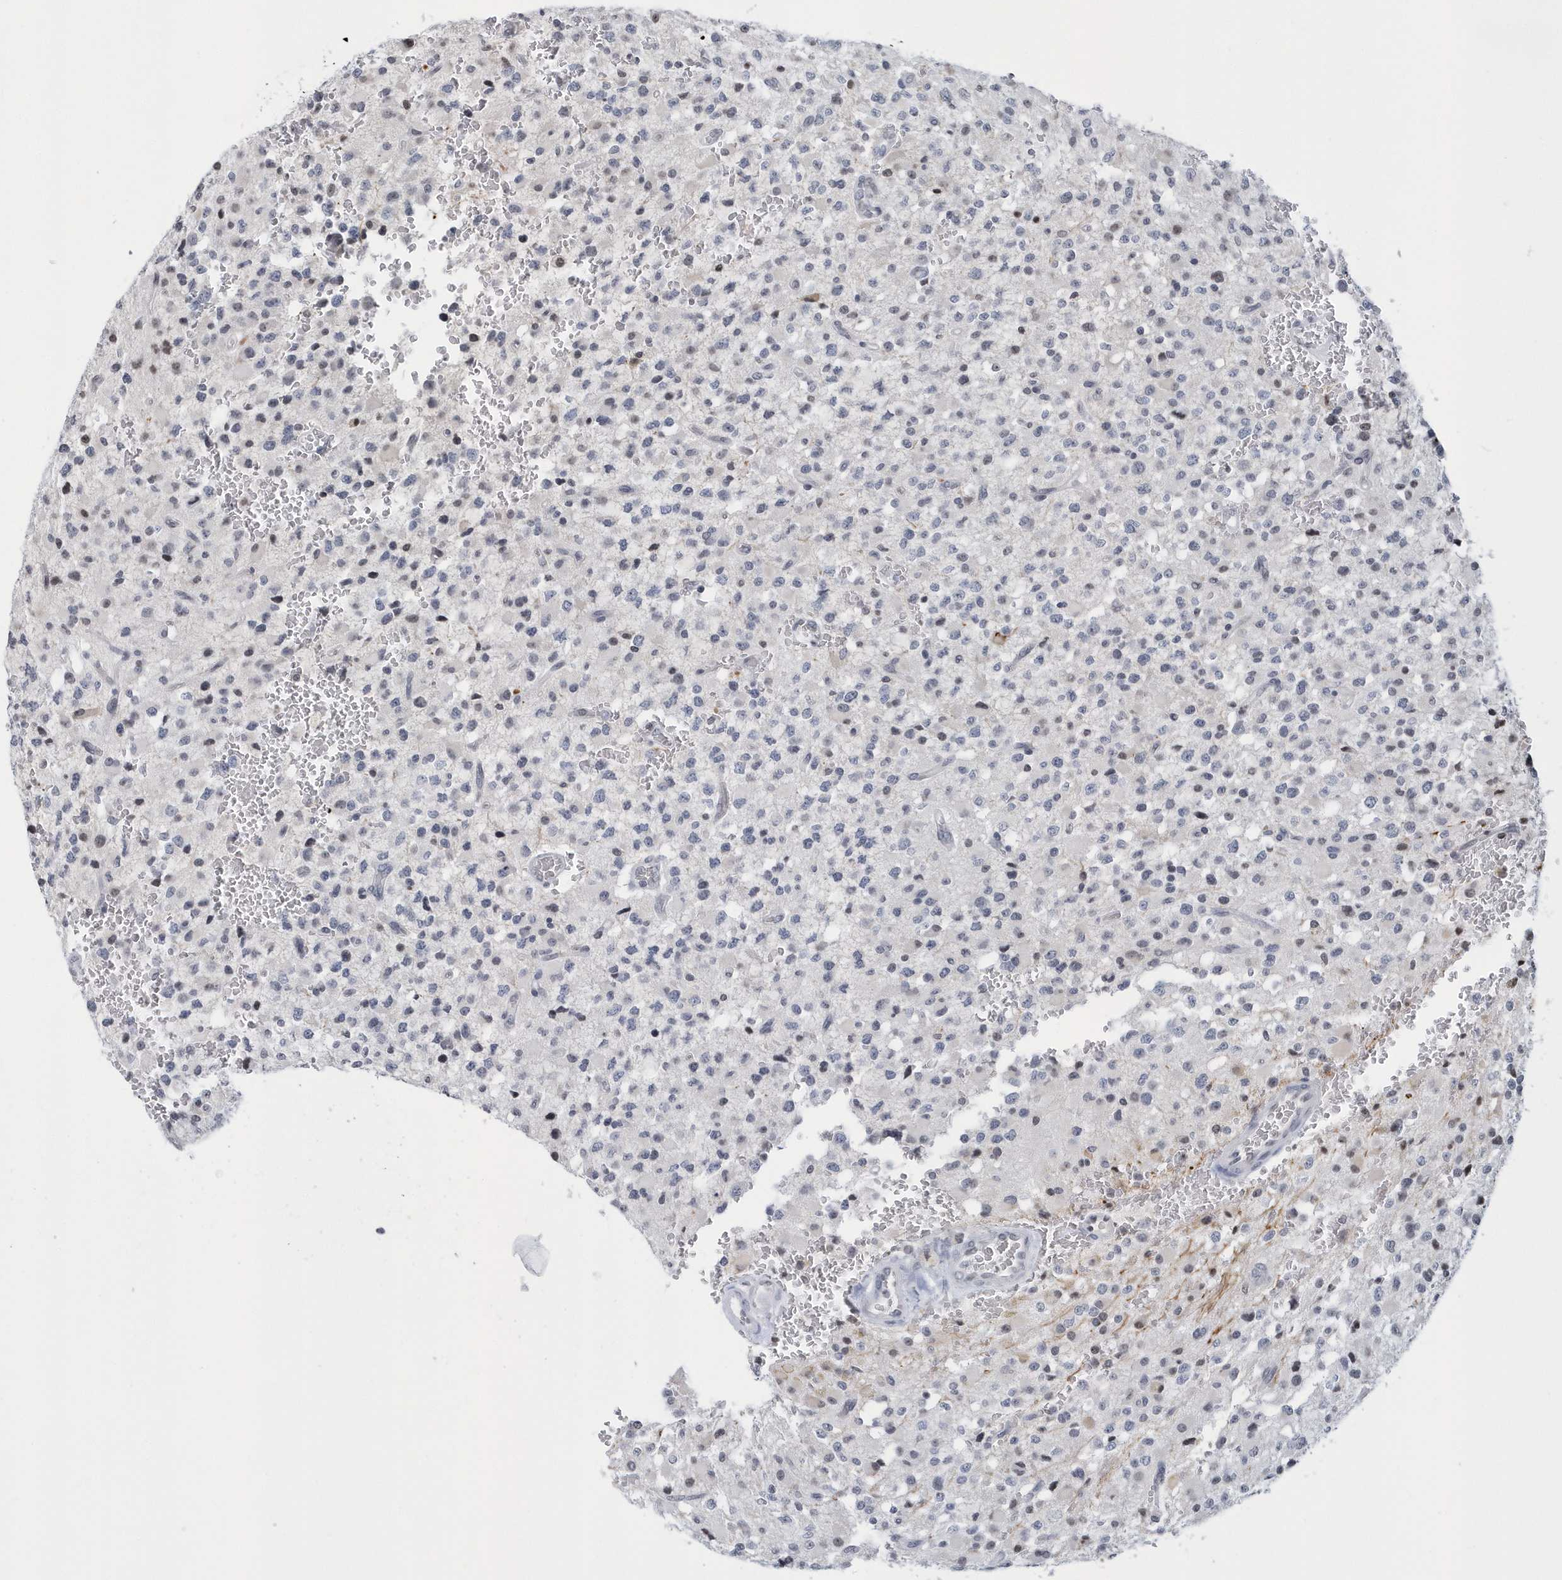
{"staining": {"intensity": "negative", "quantity": "none", "location": "none"}, "tissue": "glioma", "cell_type": "Tumor cells", "image_type": "cancer", "snomed": [{"axis": "morphology", "description": "Glioma, malignant, High grade"}, {"axis": "topography", "description": "Brain"}], "caption": "DAB immunohistochemical staining of human malignant glioma (high-grade) displays no significant staining in tumor cells. (DAB (3,3'-diaminobenzidine) IHC visualized using brightfield microscopy, high magnification).", "gene": "VWA5B2", "patient": {"sex": "male", "age": 34}}